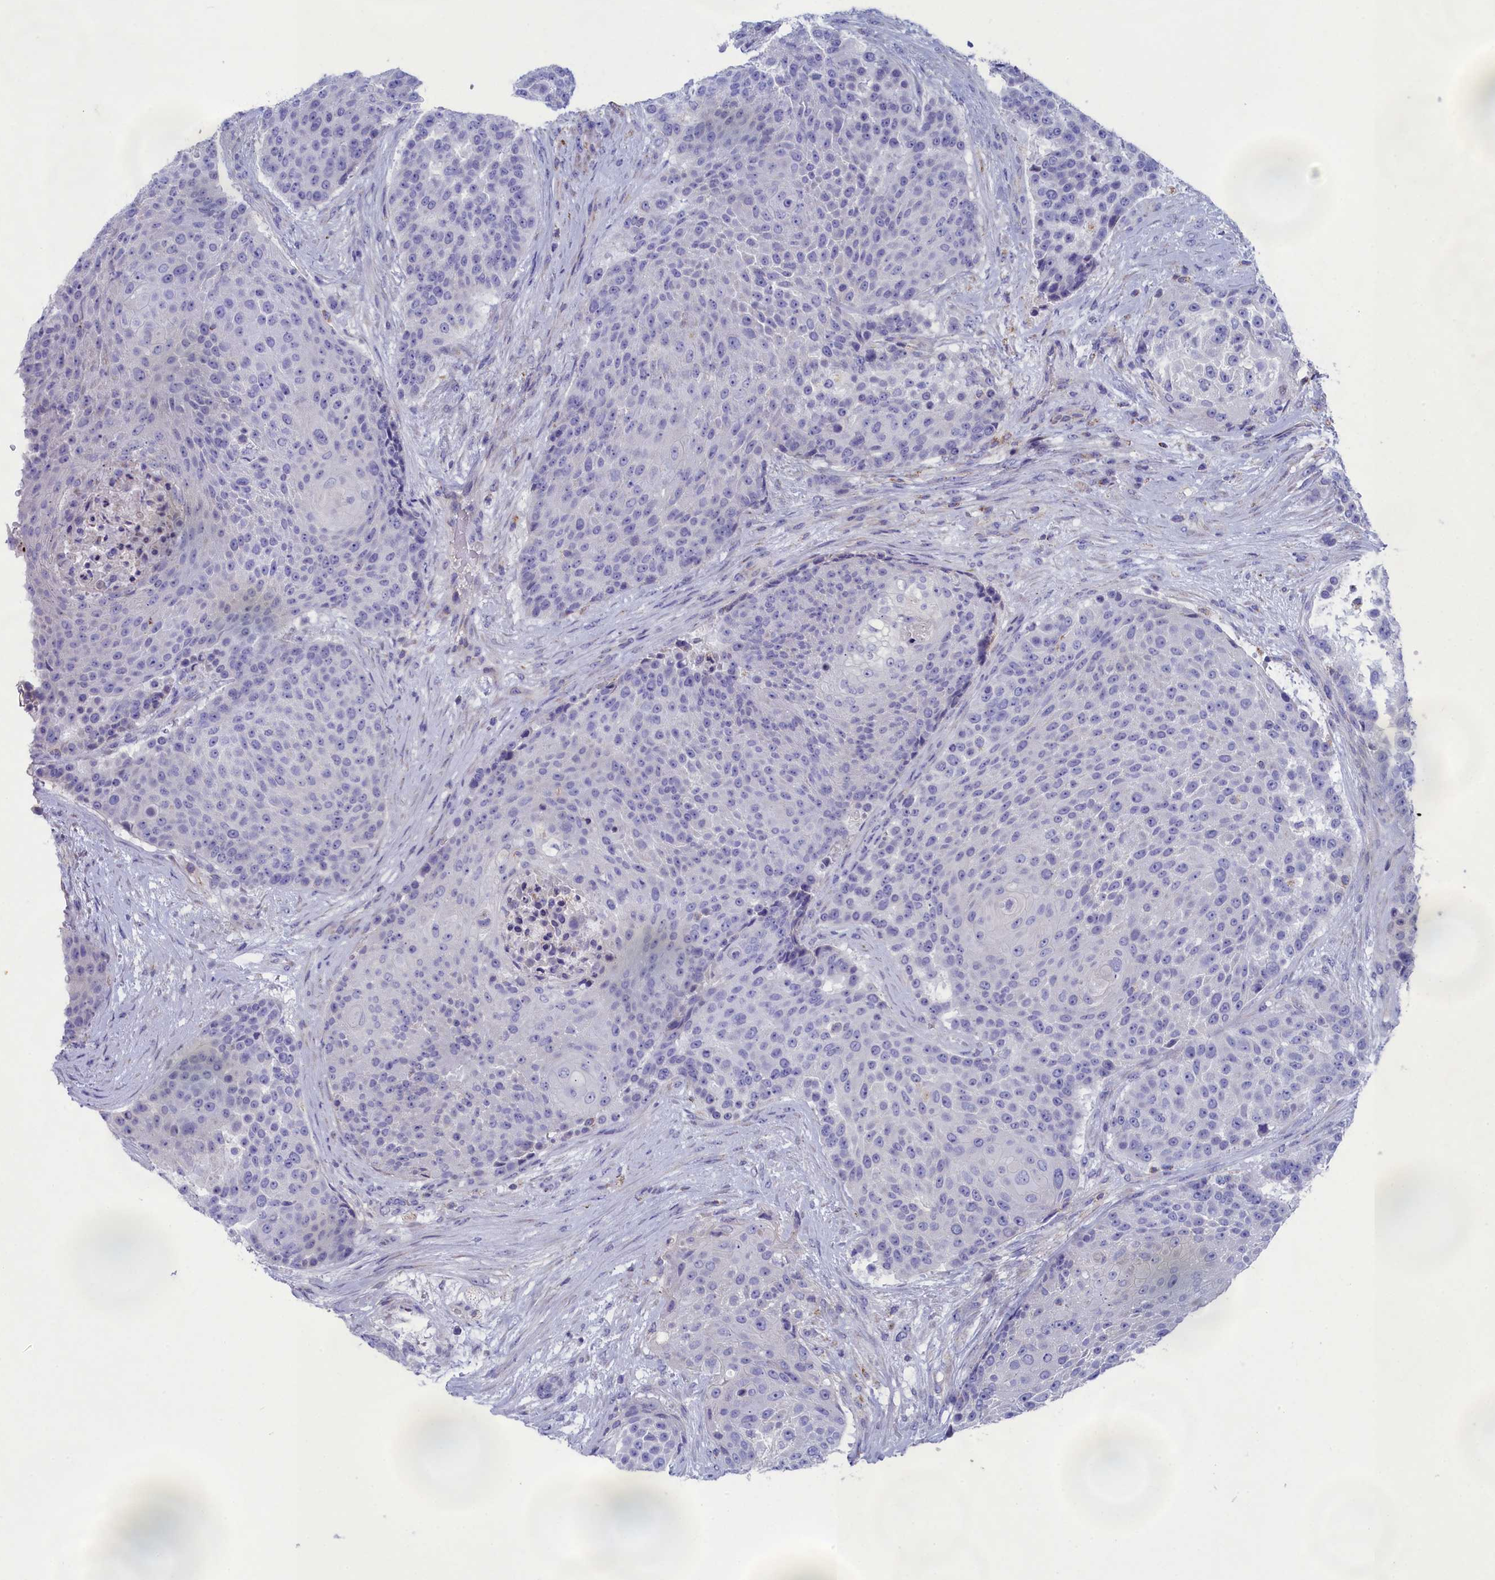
{"staining": {"intensity": "negative", "quantity": "none", "location": "none"}, "tissue": "urothelial cancer", "cell_type": "Tumor cells", "image_type": "cancer", "snomed": [{"axis": "morphology", "description": "Urothelial carcinoma, High grade"}, {"axis": "topography", "description": "Urinary bladder"}], "caption": "Immunohistochemistry of human urothelial cancer demonstrates no positivity in tumor cells.", "gene": "PRDM12", "patient": {"sex": "female", "age": 63}}